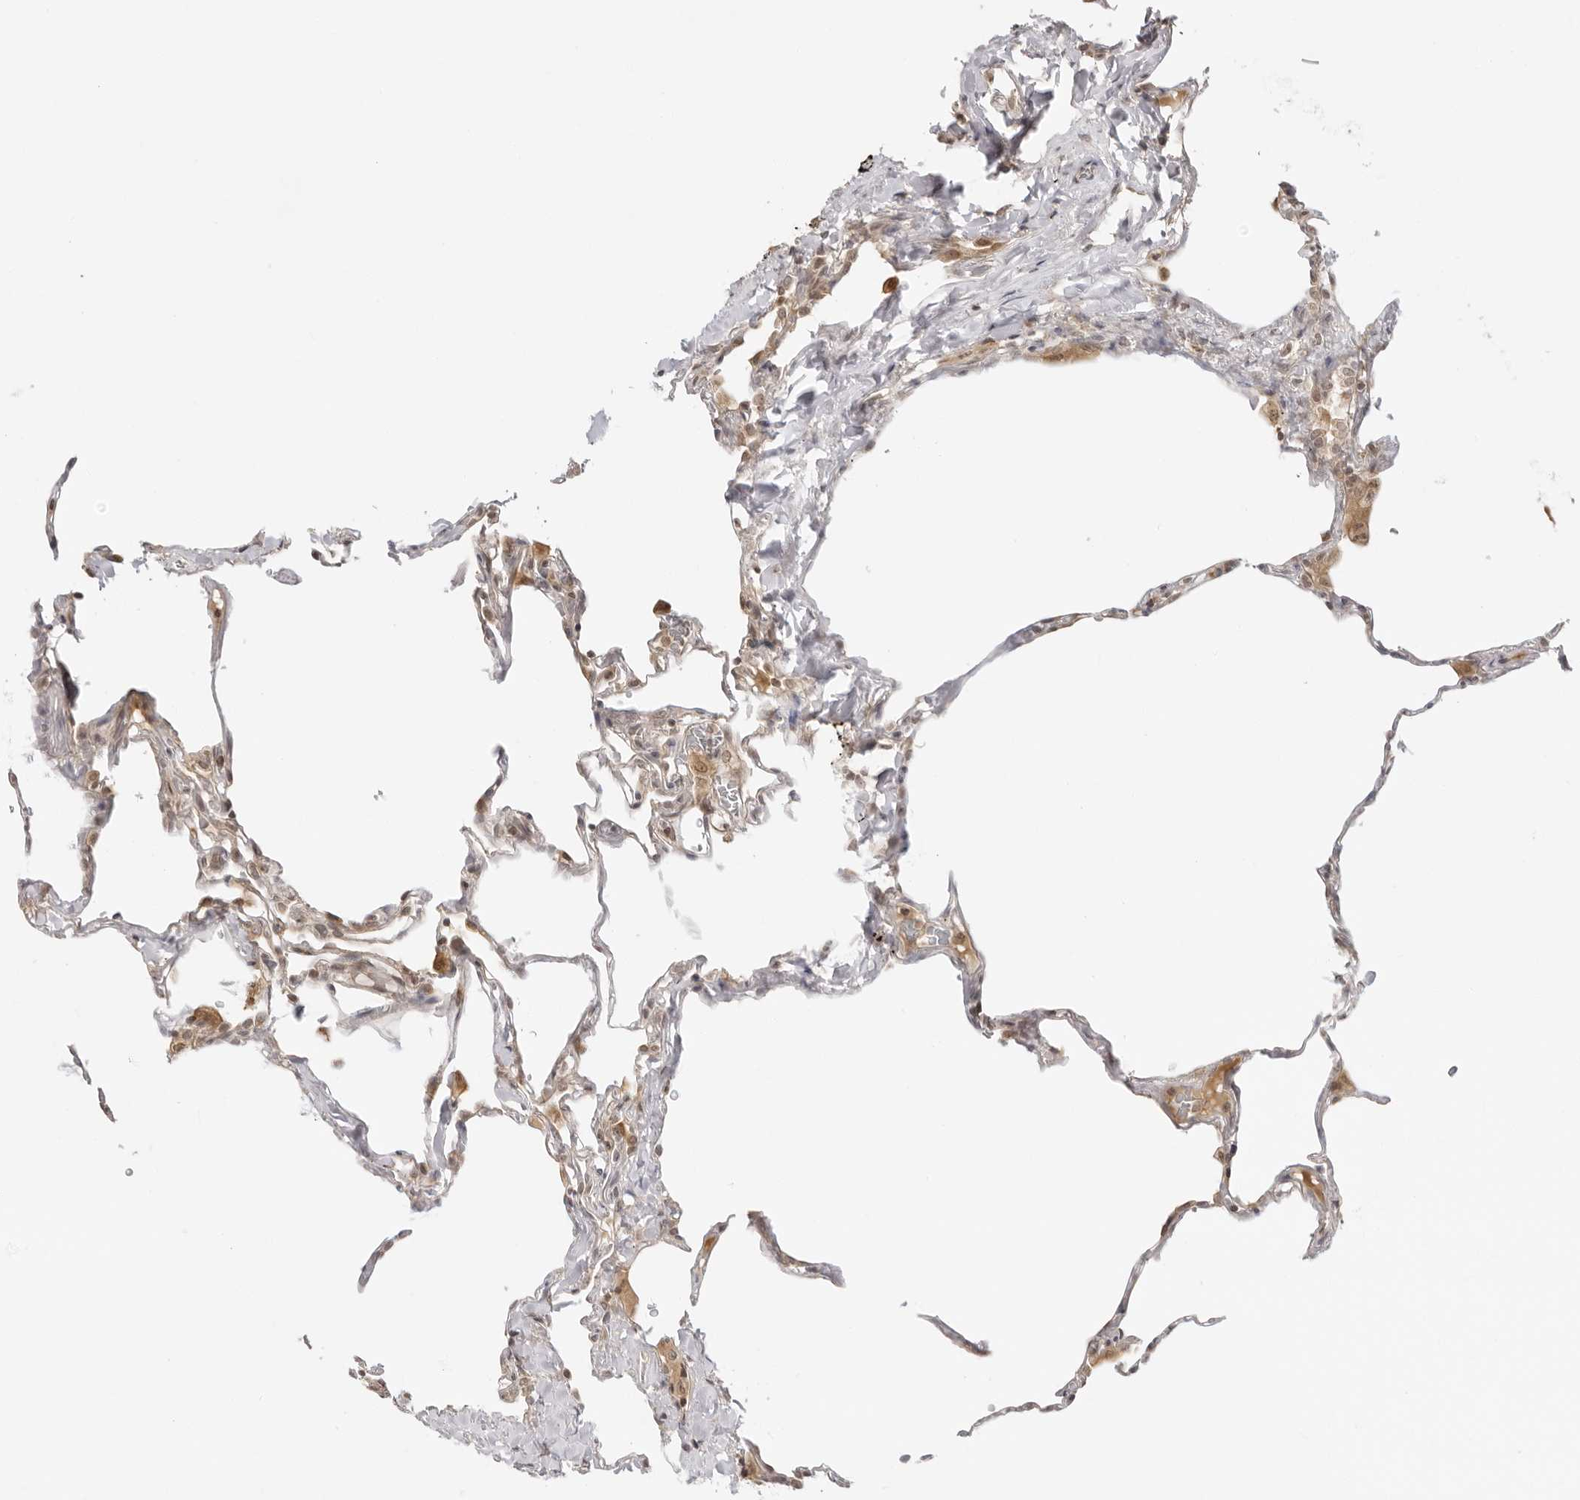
{"staining": {"intensity": "weak", "quantity": "<25%", "location": "cytoplasmic/membranous"}, "tissue": "lung", "cell_type": "Alveolar cells", "image_type": "normal", "snomed": [{"axis": "morphology", "description": "Normal tissue, NOS"}, {"axis": "topography", "description": "Lung"}], "caption": "Immunohistochemistry image of normal lung stained for a protein (brown), which demonstrates no positivity in alveolar cells. The staining was performed using DAB to visualize the protein expression in brown, while the nuclei were stained in blue with hematoxylin (Magnification: 20x).", "gene": "PRRC2C", "patient": {"sex": "male", "age": 59}}